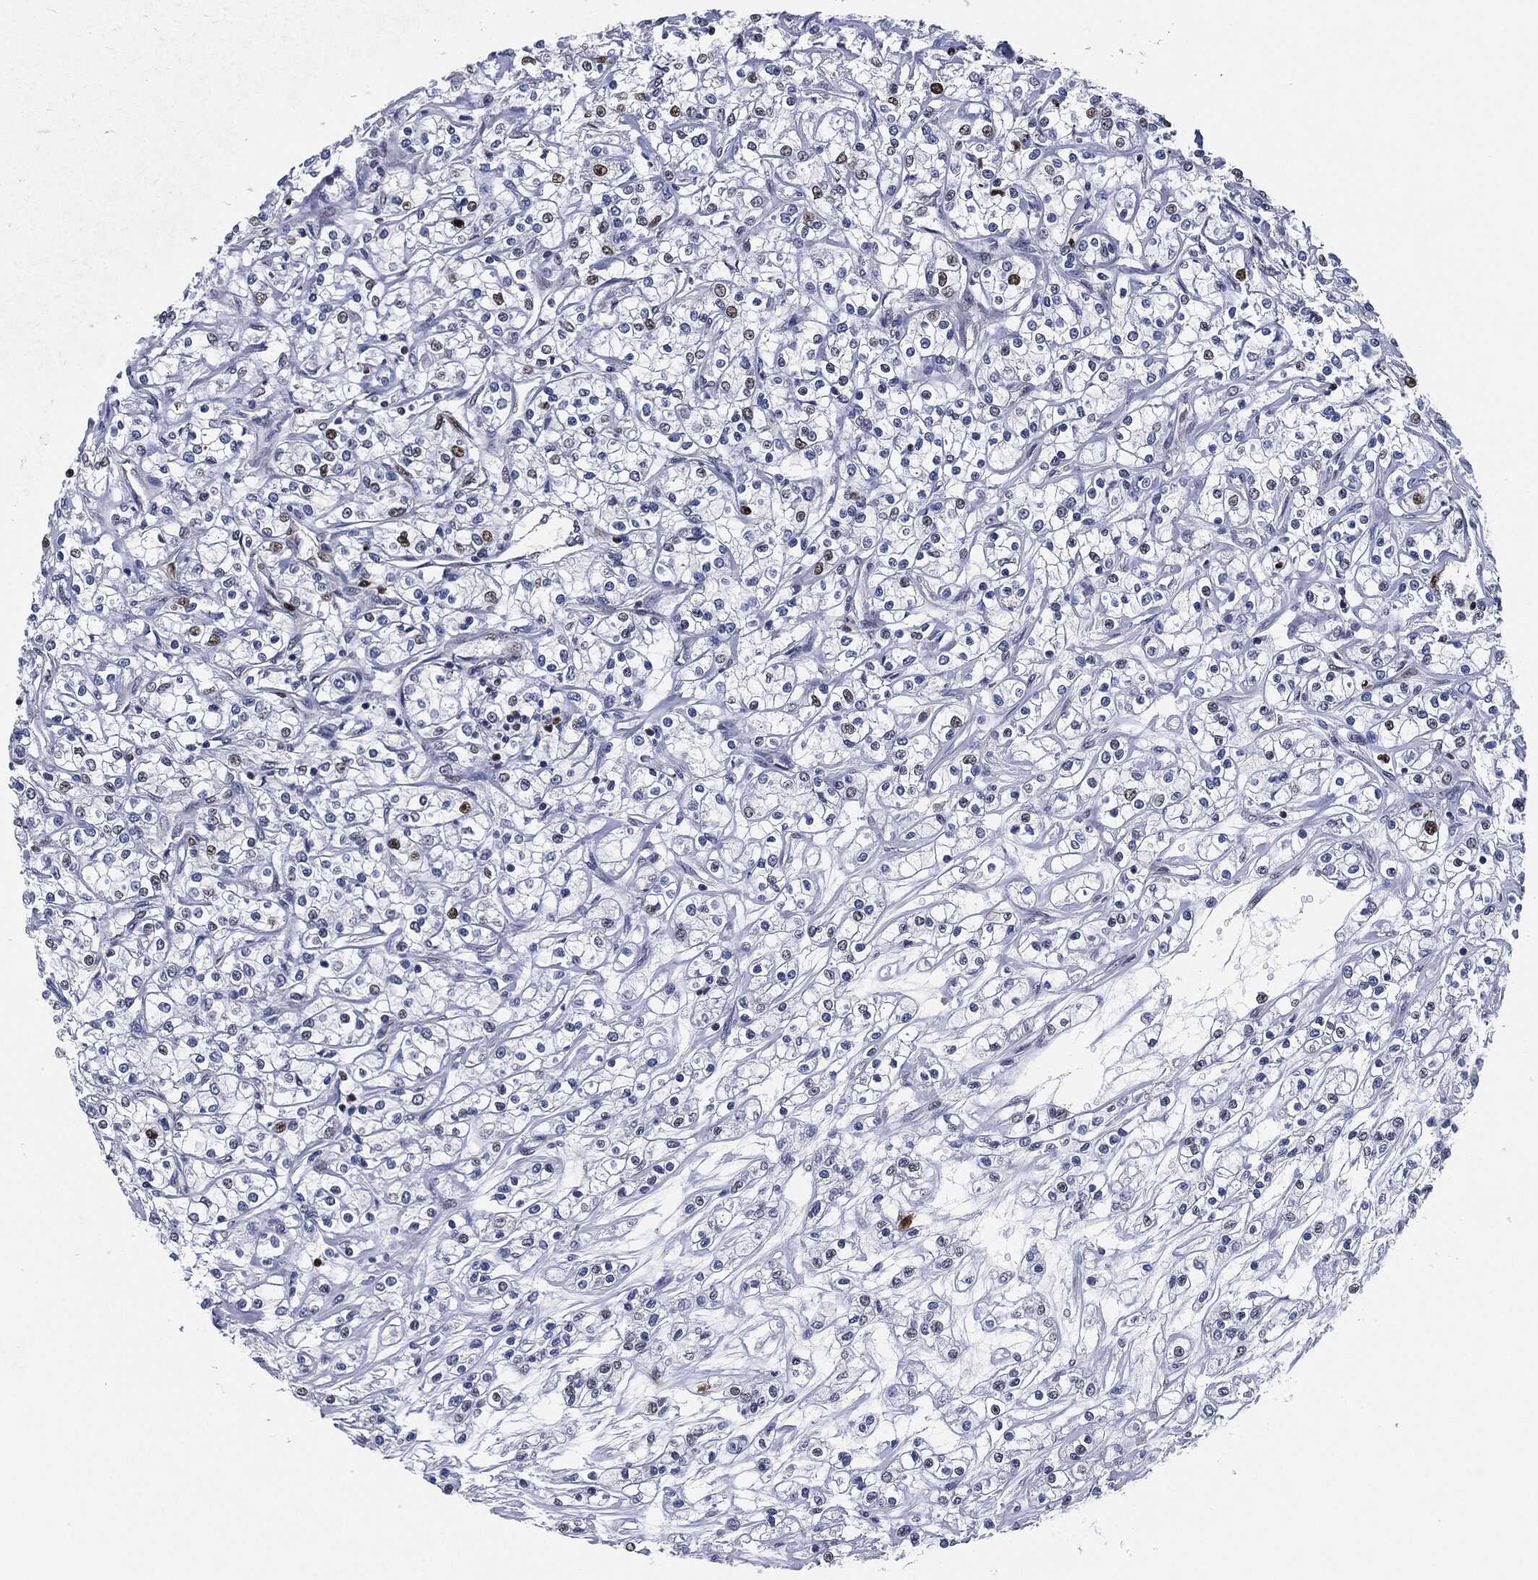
{"staining": {"intensity": "weak", "quantity": "<25%", "location": "nuclear"}, "tissue": "renal cancer", "cell_type": "Tumor cells", "image_type": "cancer", "snomed": [{"axis": "morphology", "description": "Adenocarcinoma, NOS"}, {"axis": "topography", "description": "Kidney"}], "caption": "Human renal cancer (adenocarcinoma) stained for a protein using immunohistochemistry (IHC) shows no staining in tumor cells.", "gene": "PCNA", "patient": {"sex": "female", "age": 59}}